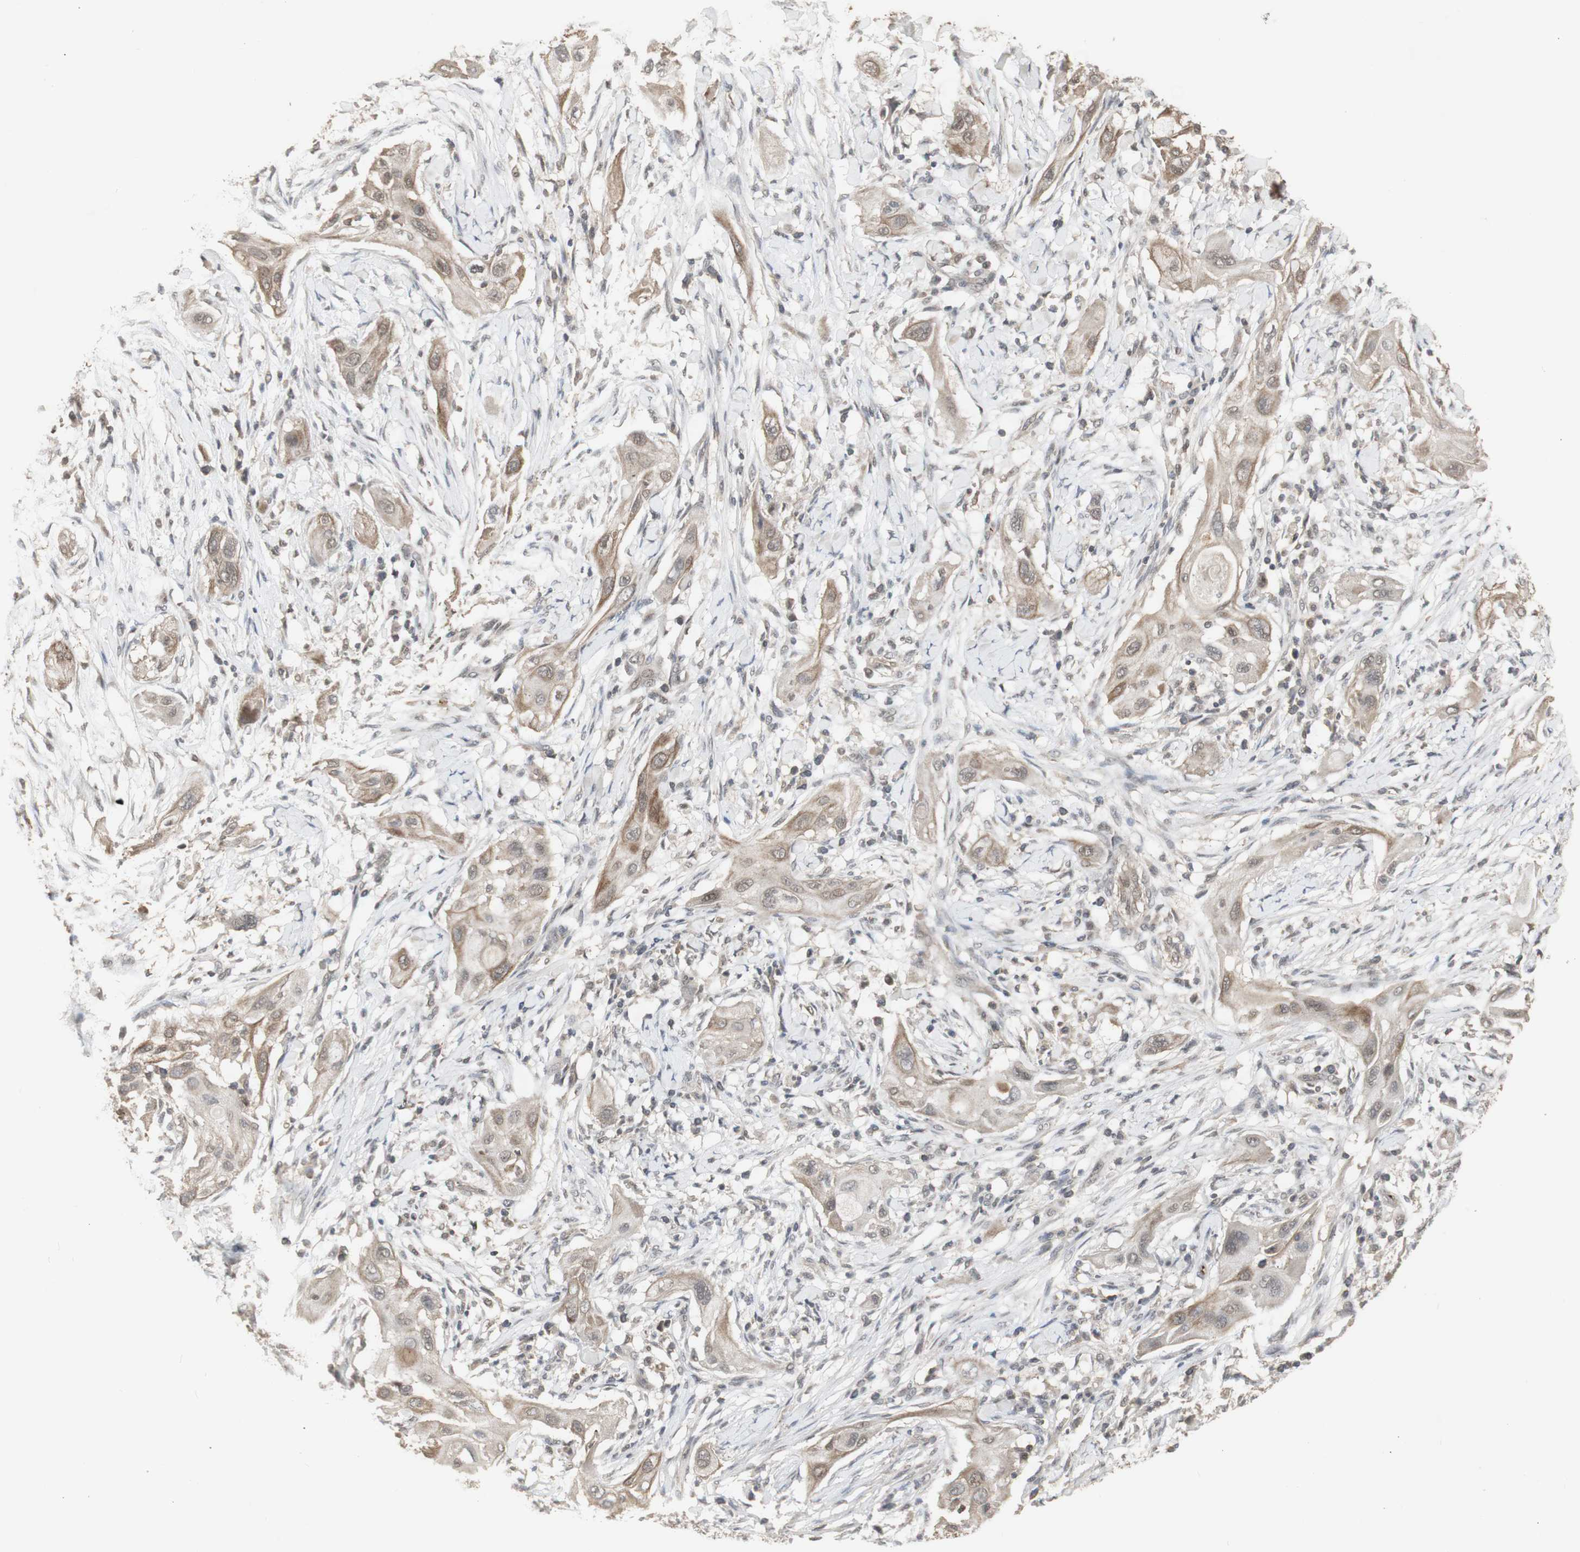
{"staining": {"intensity": "weak", "quantity": ">75%", "location": "cytoplasmic/membranous,nuclear"}, "tissue": "lung cancer", "cell_type": "Tumor cells", "image_type": "cancer", "snomed": [{"axis": "morphology", "description": "Squamous cell carcinoma, NOS"}, {"axis": "topography", "description": "Lung"}], "caption": "IHC histopathology image of neoplastic tissue: lung cancer stained using immunohistochemistry reveals low levels of weak protein expression localized specifically in the cytoplasmic/membranous and nuclear of tumor cells, appearing as a cytoplasmic/membranous and nuclear brown color.", "gene": "ALOX12", "patient": {"sex": "female", "age": 47}}